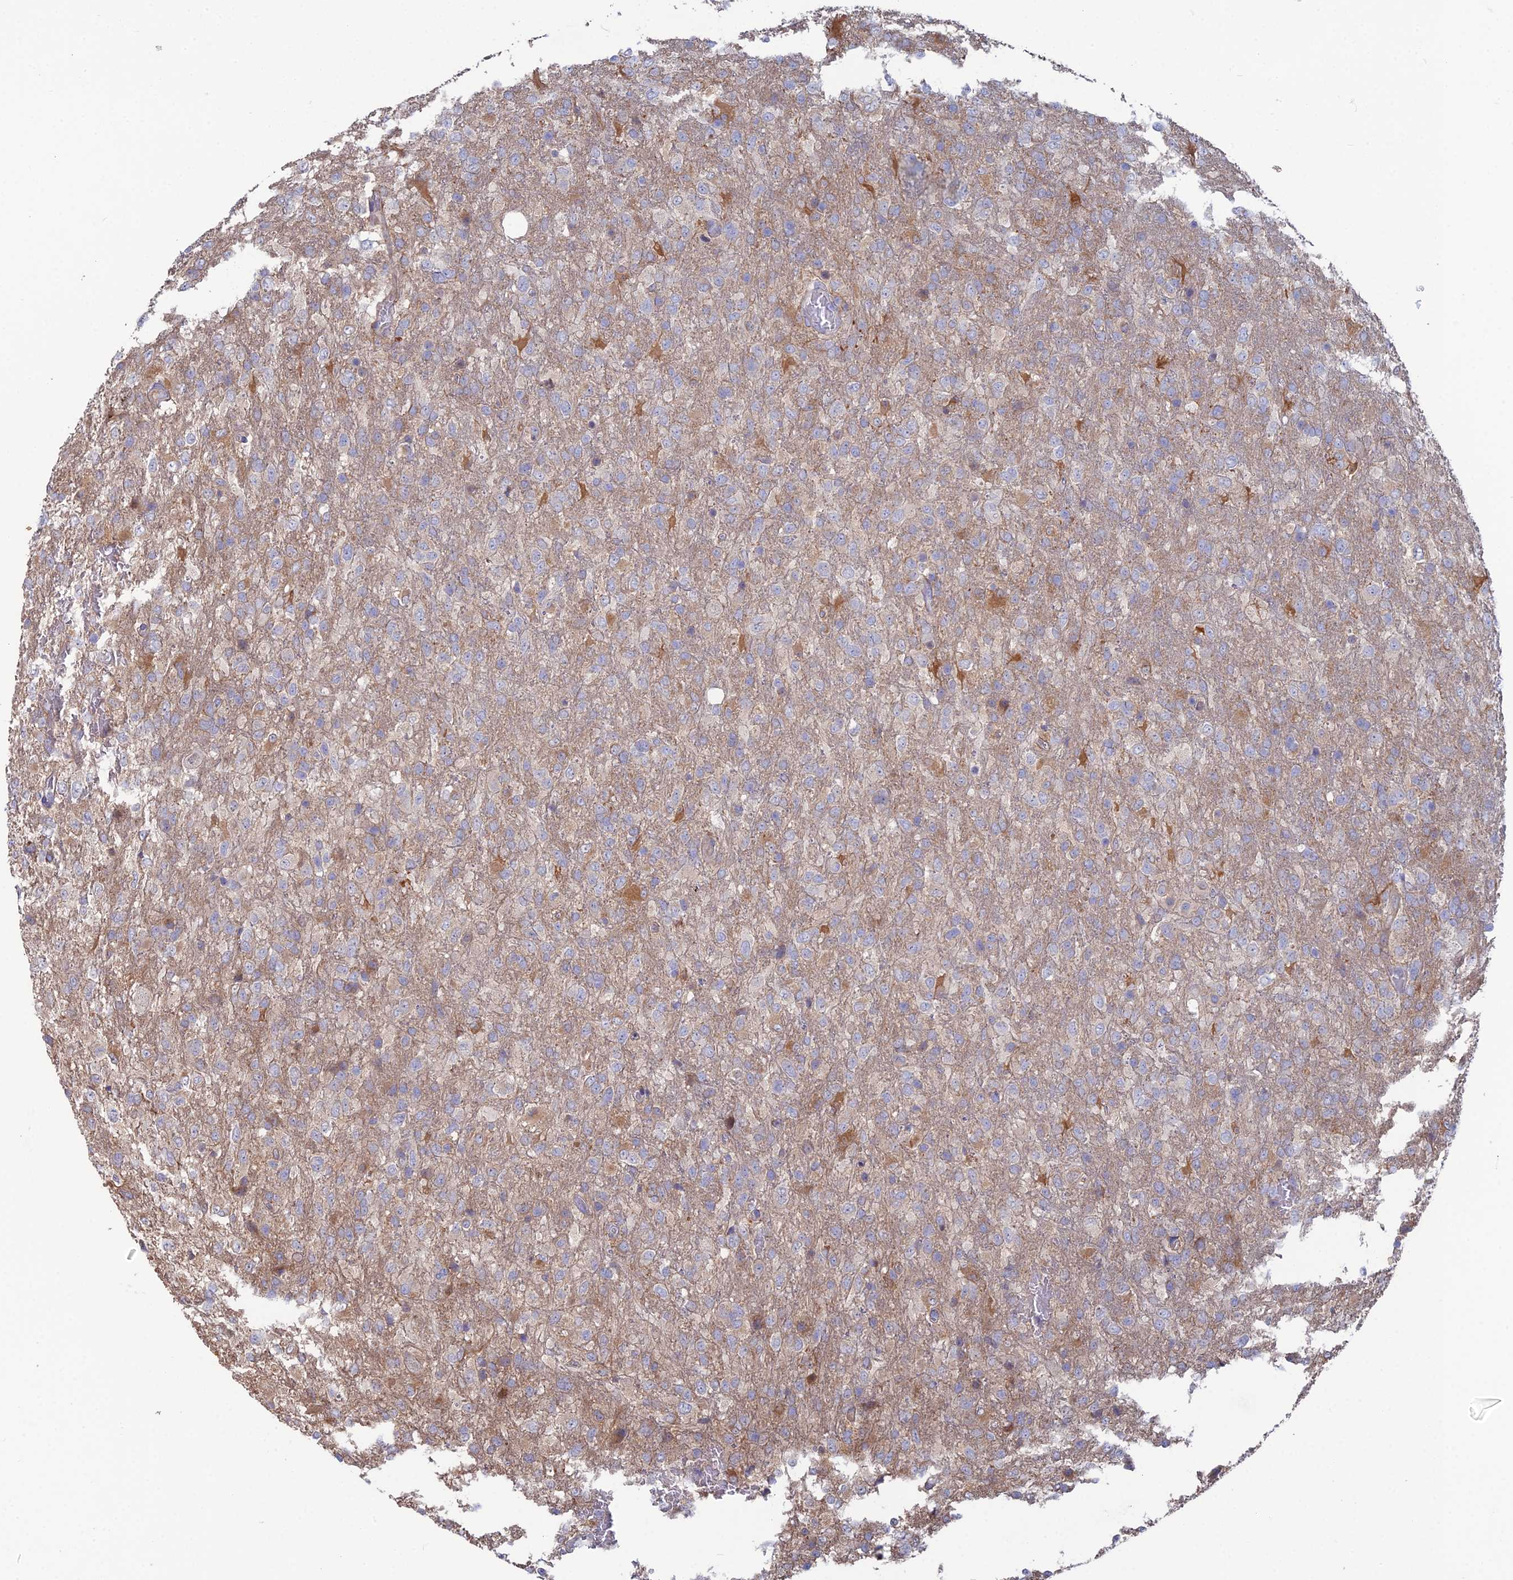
{"staining": {"intensity": "negative", "quantity": "none", "location": "none"}, "tissue": "glioma", "cell_type": "Tumor cells", "image_type": "cancer", "snomed": [{"axis": "morphology", "description": "Glioma, malignant, High grade"}, {"axis": "topography", "description": "Brain"}], "caption": "Malignant high-grade glioma was stained to show a protein in brown. There is no significant staining in tumor cells.", "gene": "ARL16", "patient": {"sex": "female", "age": 74}}